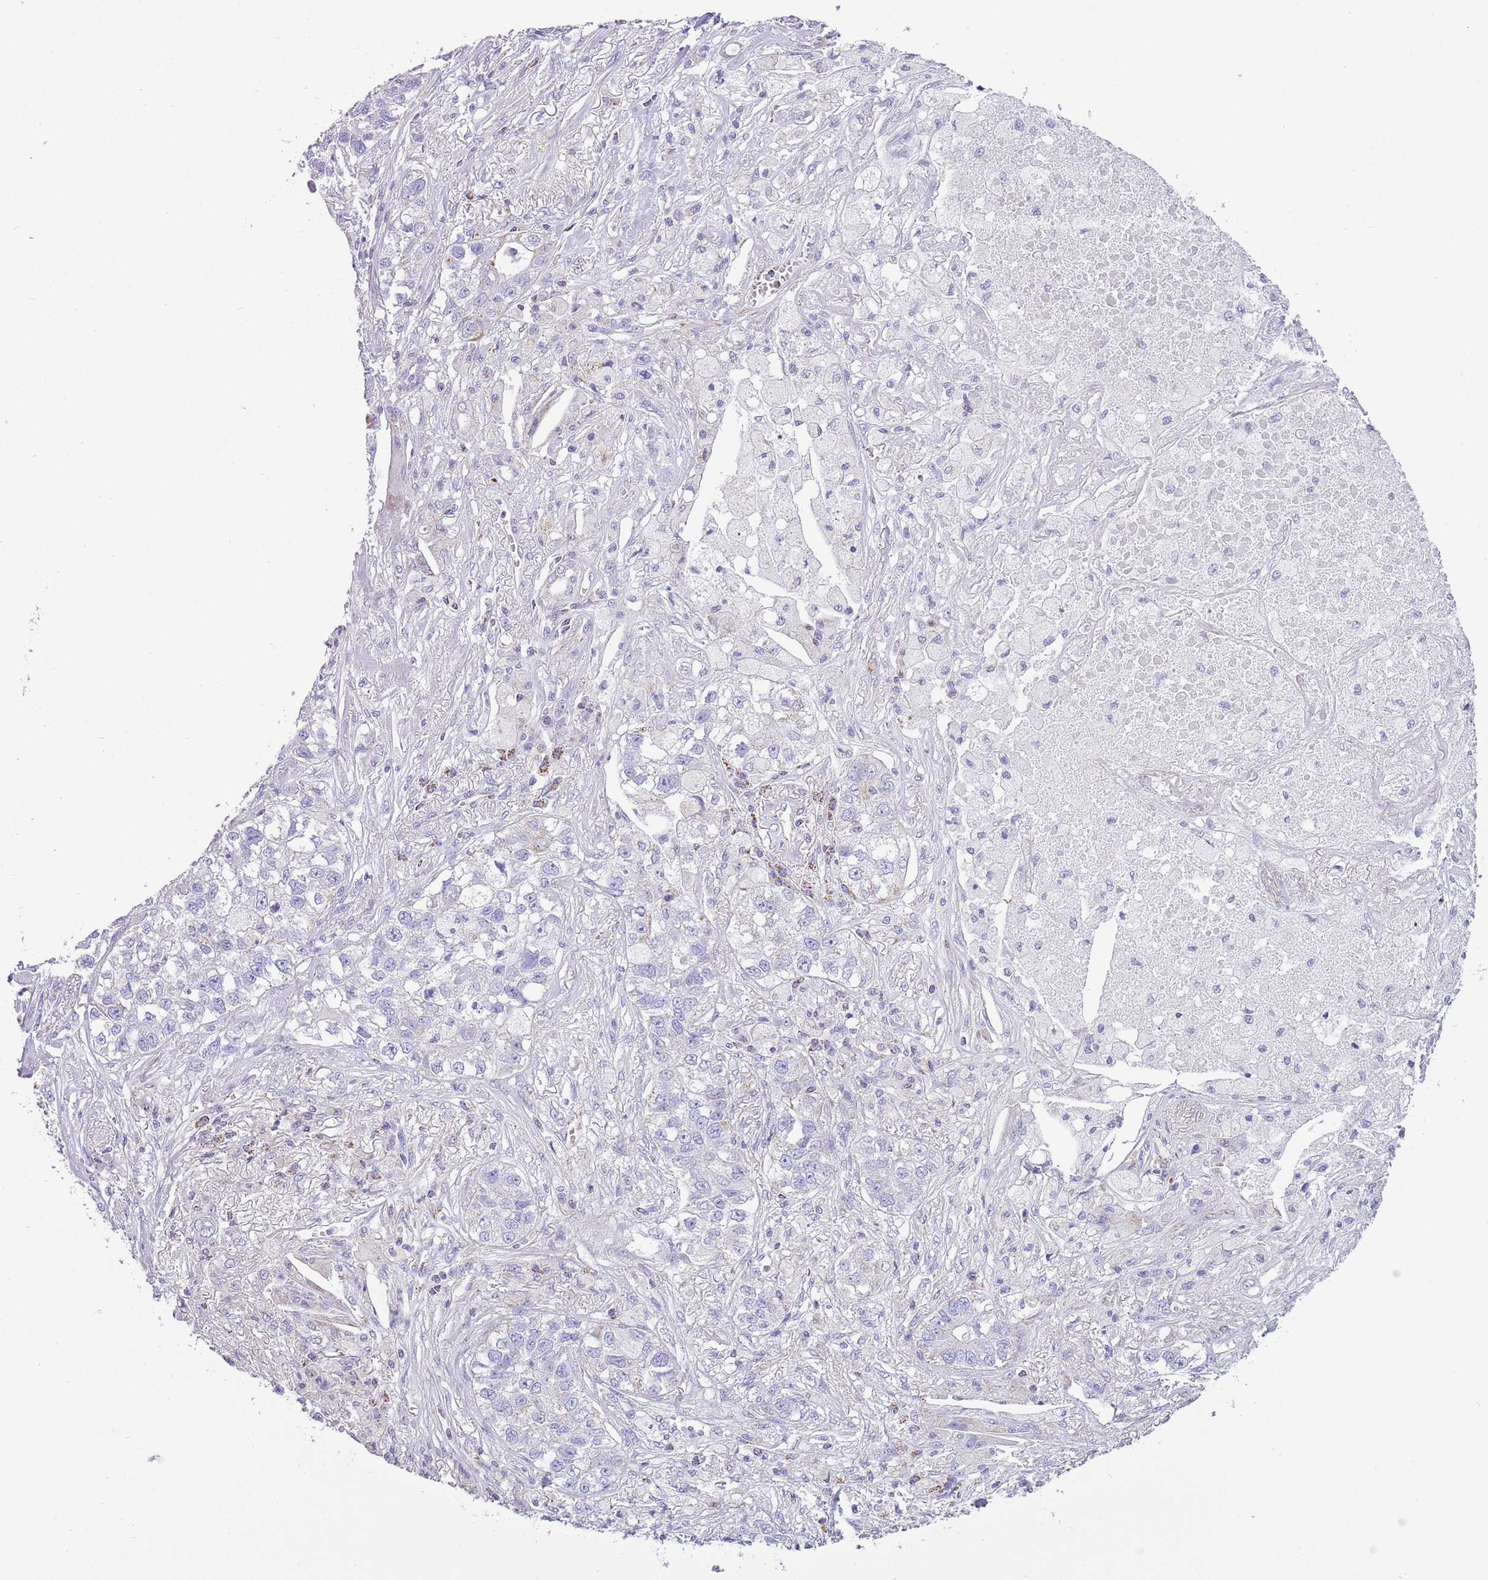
{"staining": {"intensity": "negative", "quantity": "none", "location": "none"}, "tissue": "lung cancer", "cell_type": "Tumor cells", "image_type": "cancer", "snomed": [{"axis": "morphology", "description": "Adenocarcinoma, NOS"}, {"axis": "topography", "description": "Lung"}], "caption": "The immunohistochemistry (IHC) photomicrograph has no significant positivity in tumor cells of lung adenocarcinoma tissue. Brightfield microscopy of immunohistochemistry stained with DAB (3,3'-diaminobenzidine) (brown) and hematoxylin (blue), captured at high magnification.", "gene": "SUCLG2", "patient": {"sex": "male", "age": 49}}